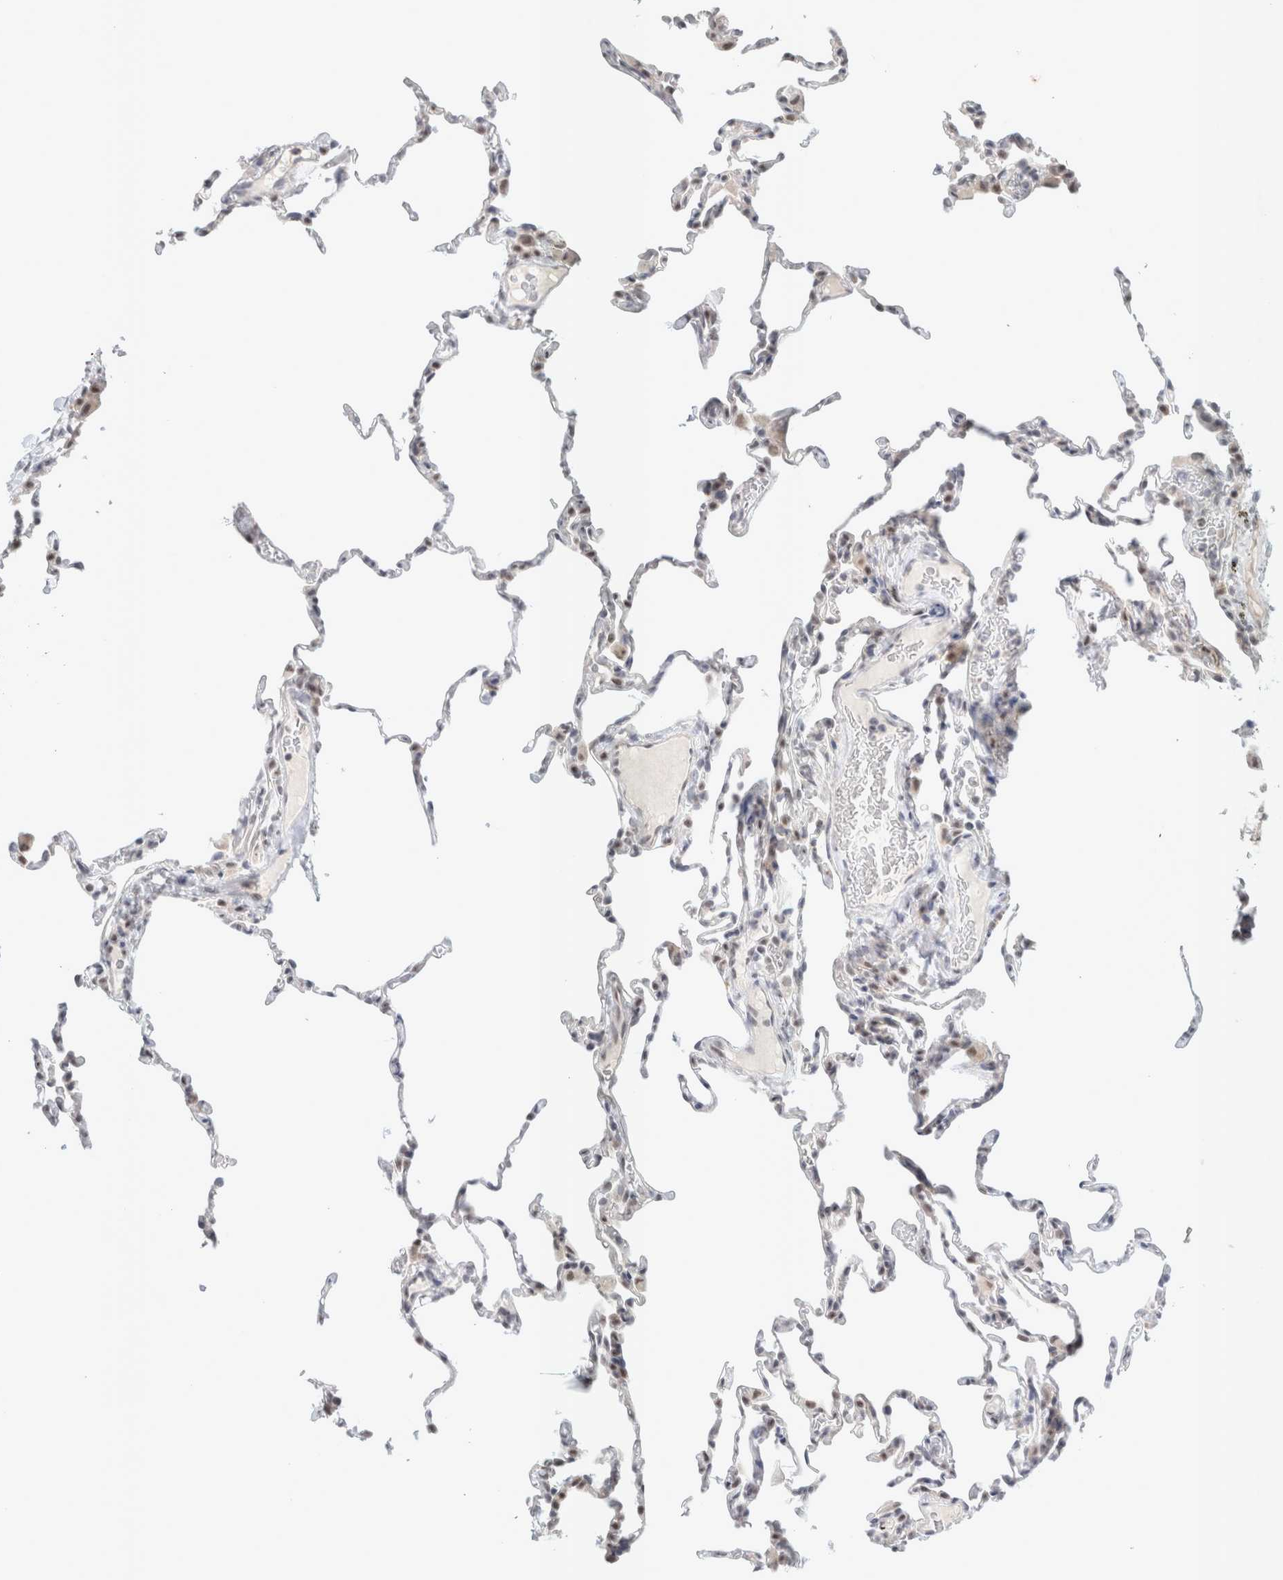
{"staining": {"intensity": "weak", "quantity": "25%-75%", "location": "nuclear"}, "tissue": "lung", "cell_type": "Alveolar cells", "image_type": "normal", "snomed": [{"axis": "morphology", "description": "Normal tissue, NOS"}, {"axis": "topography", "description": "Lung"}], "caption": "IHC histopathology image of unremarkable lung: lung stained using immunohistochemistry (IHC) shows low levels of weak protein expression localized specifically in the nuclear of alveolar cells, appearing as a nuclear brown color.", "gene": "TRMT12", "patient": {"sex": "male", "age": 20}}